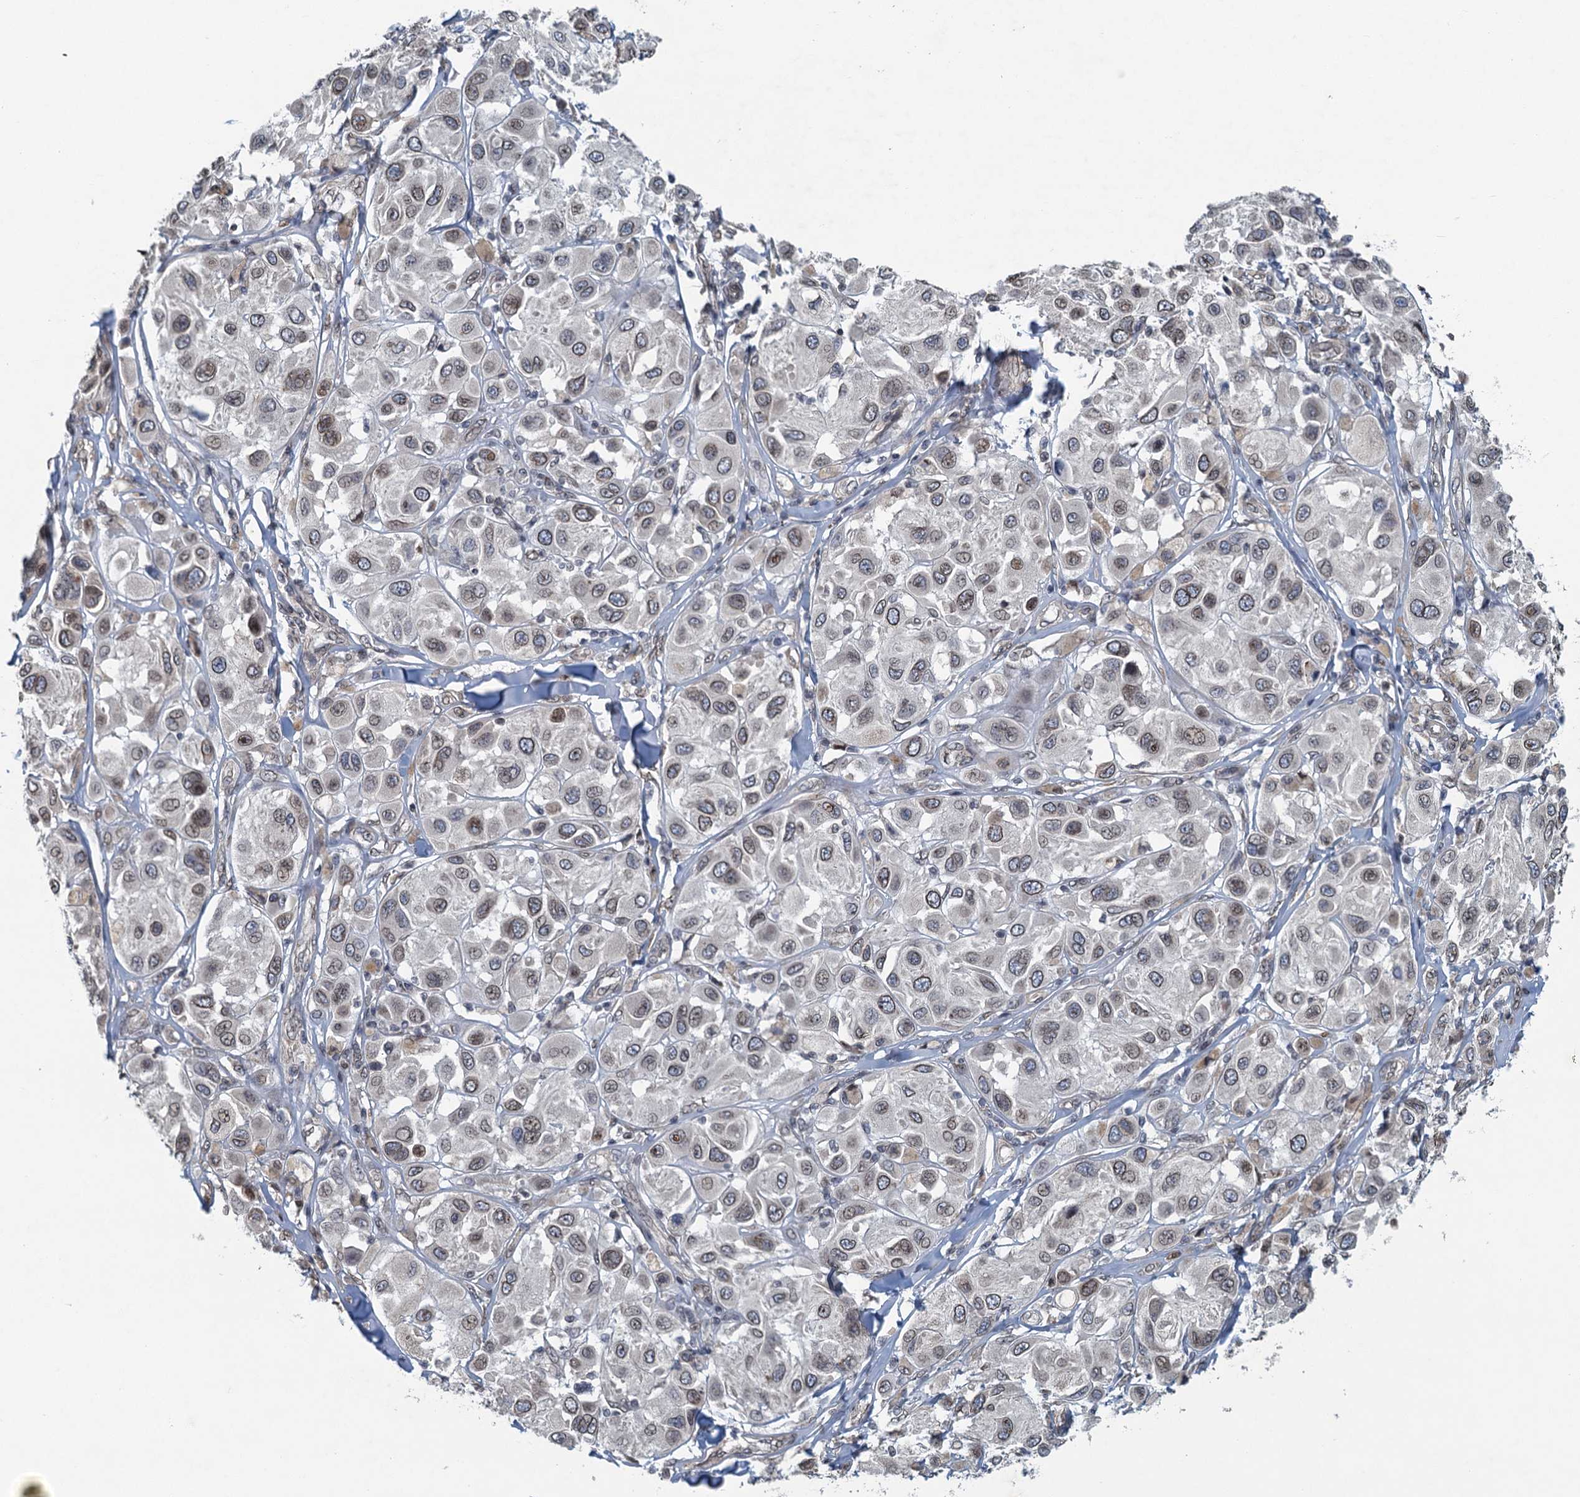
{"staining": {"intensity": "weak", "quantity": ">75%", "location": "cytoplasmic/membranous,nuclear"}, "tissue": "melanoma", "cell_type": "Tumor cells", "image_type": "cancer", "snomed": [{"axis": "morphology", "description": "Malignant melanoma, Metastatic site"}, {"axis": "topography", "description": "Skin"}], "caption": "Immunohistochemical staining of malignant melanoma (metastatic site) exhibits low levels of weak cytoplasmic/membranous and nuclear protein staining in approximately >75% of tumor cells.", "gene": "CCDC34", "patient": {"sex": "male", "age": 41}}